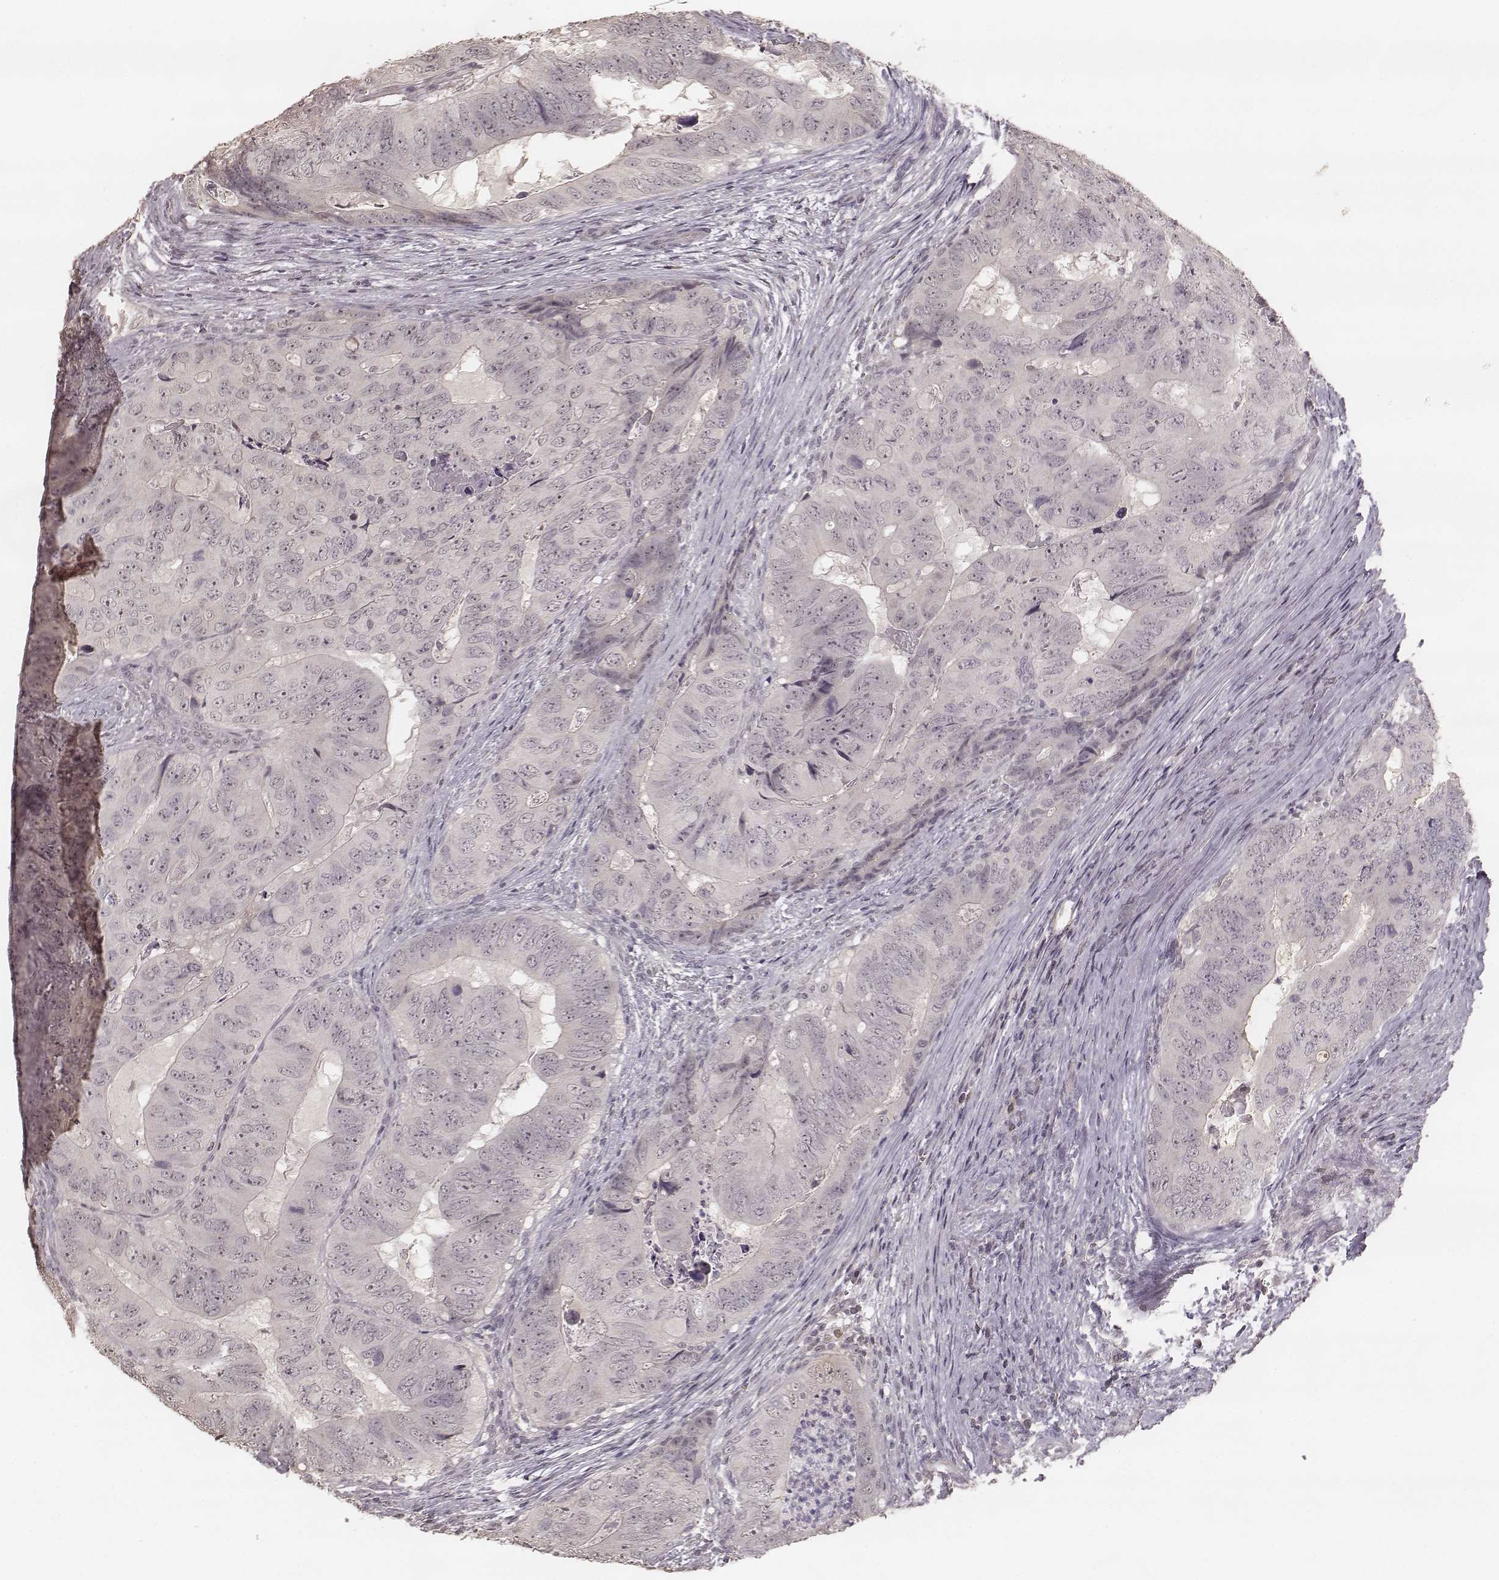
{"staining": {"intensity": "negative", "quantity": "none", "location": "none"}, "tissue": "colorectal cancer", "cell_type": "Tumor cells", "image_type": "cancer", "snomed": [{"axis": "morphology", "description": "Adenocarcinoma, NOS"}, {"axis": "topography", "description": "Colon"}], "caption": "Adenocarcinoma (colorectal) was stained to show a protein in brown. There is no significant staining in tumor cells.", "gene": "LY6K", "patient": {"sex": "male", "age": 79}}